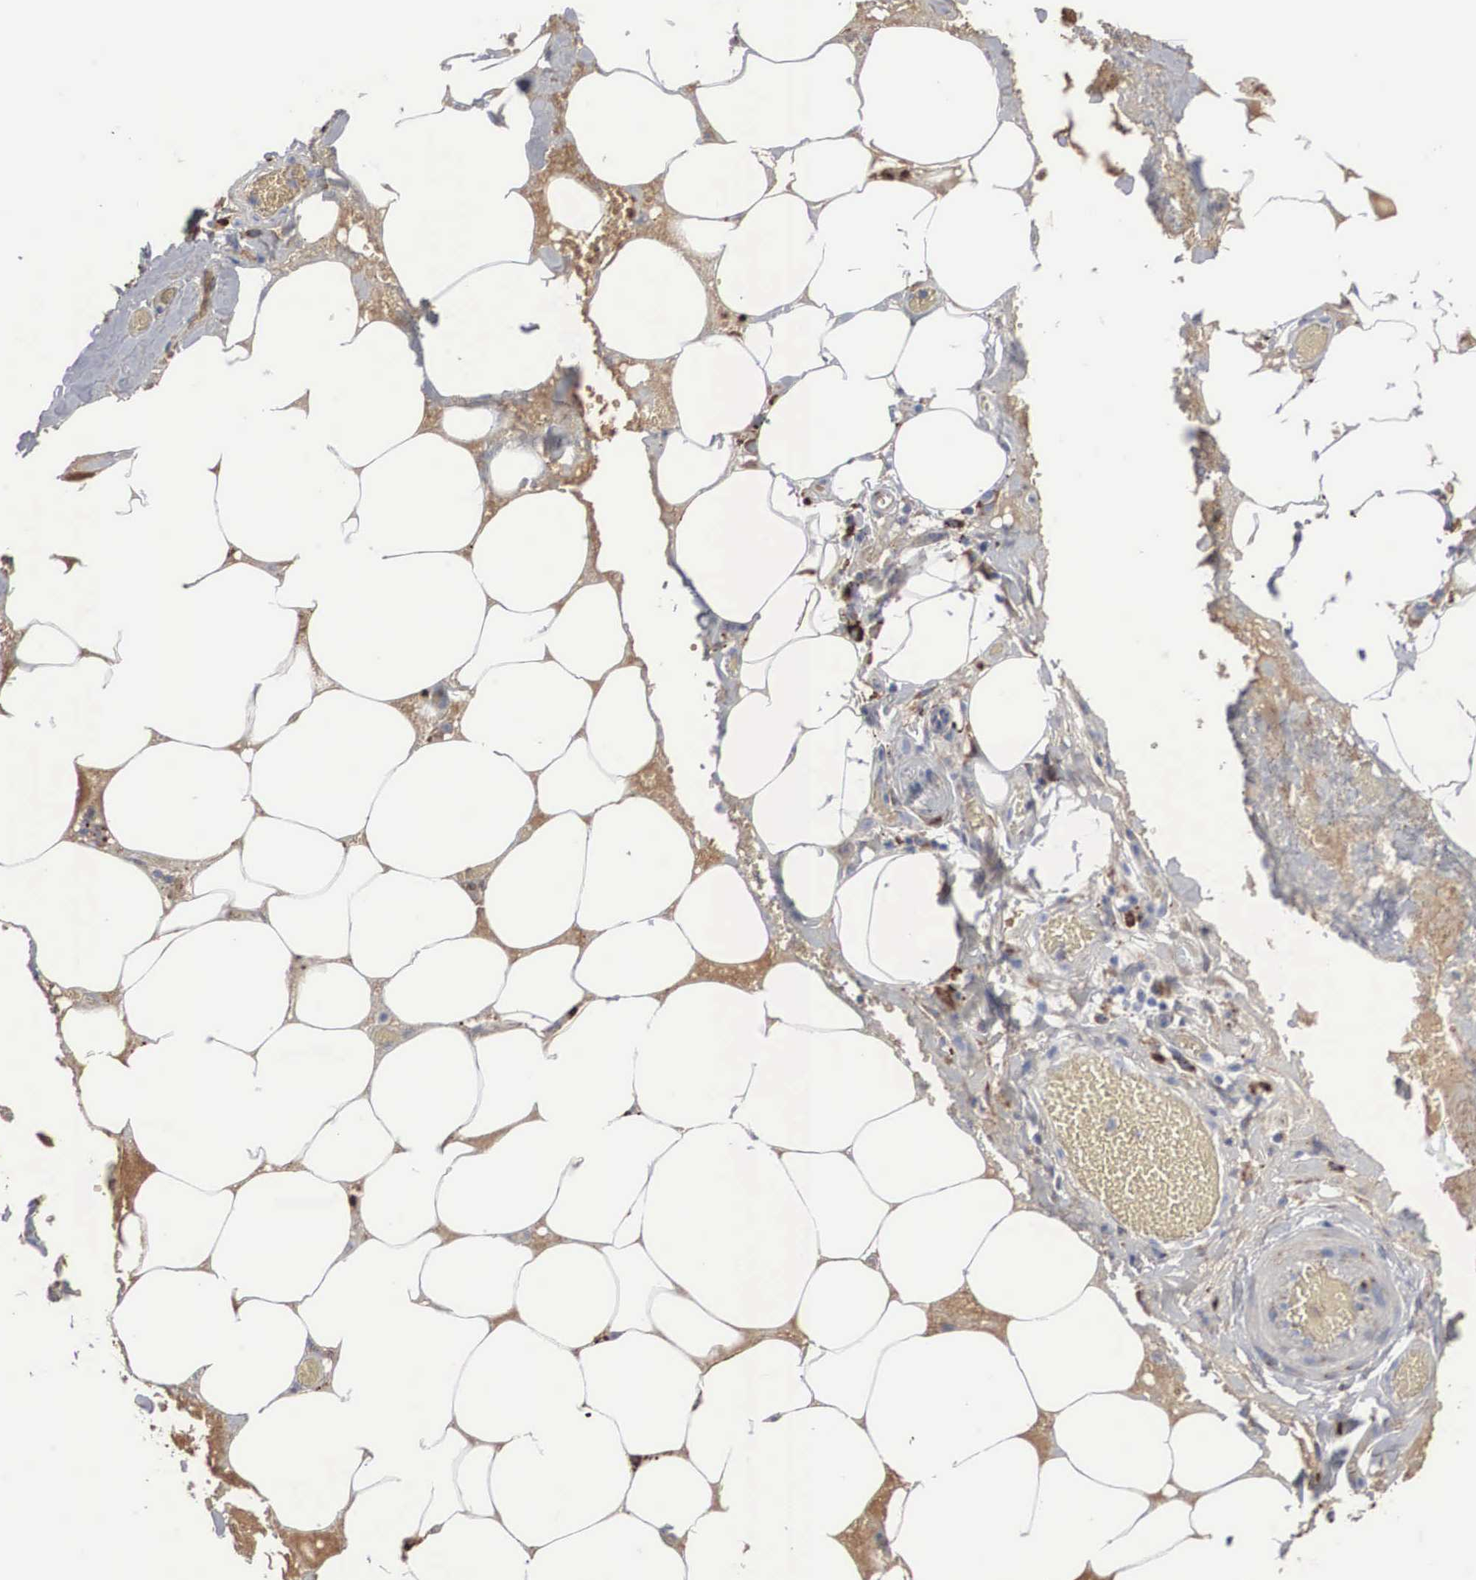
{"staining": {"intensity": "negative", "quantity": "none", "location": "none"}, "tissue": "smooth muscle", "cell_type": "Smooth muscle cells", "image_type": "normal", "snomed": [{"axis": "morphology", "description": "Normal tissue, NOS"}, {"axis": "topography", "description": "Uterus"}], "caption": "A high-resolution photomicrograph shows immunohistochemistry (IHC) staining of benign smooth muscle, which reveals no significant staining in smooth muscle cells. Brightfield microscopy of immunohistochemistry (IHC) stained with DAB (3,3'-diaminobenzidine) (brown) and hematoxylin (blue), captured at high magnification.", "gene": "LGALS3BP", "patient": {"sex": "female", "age": 56}}